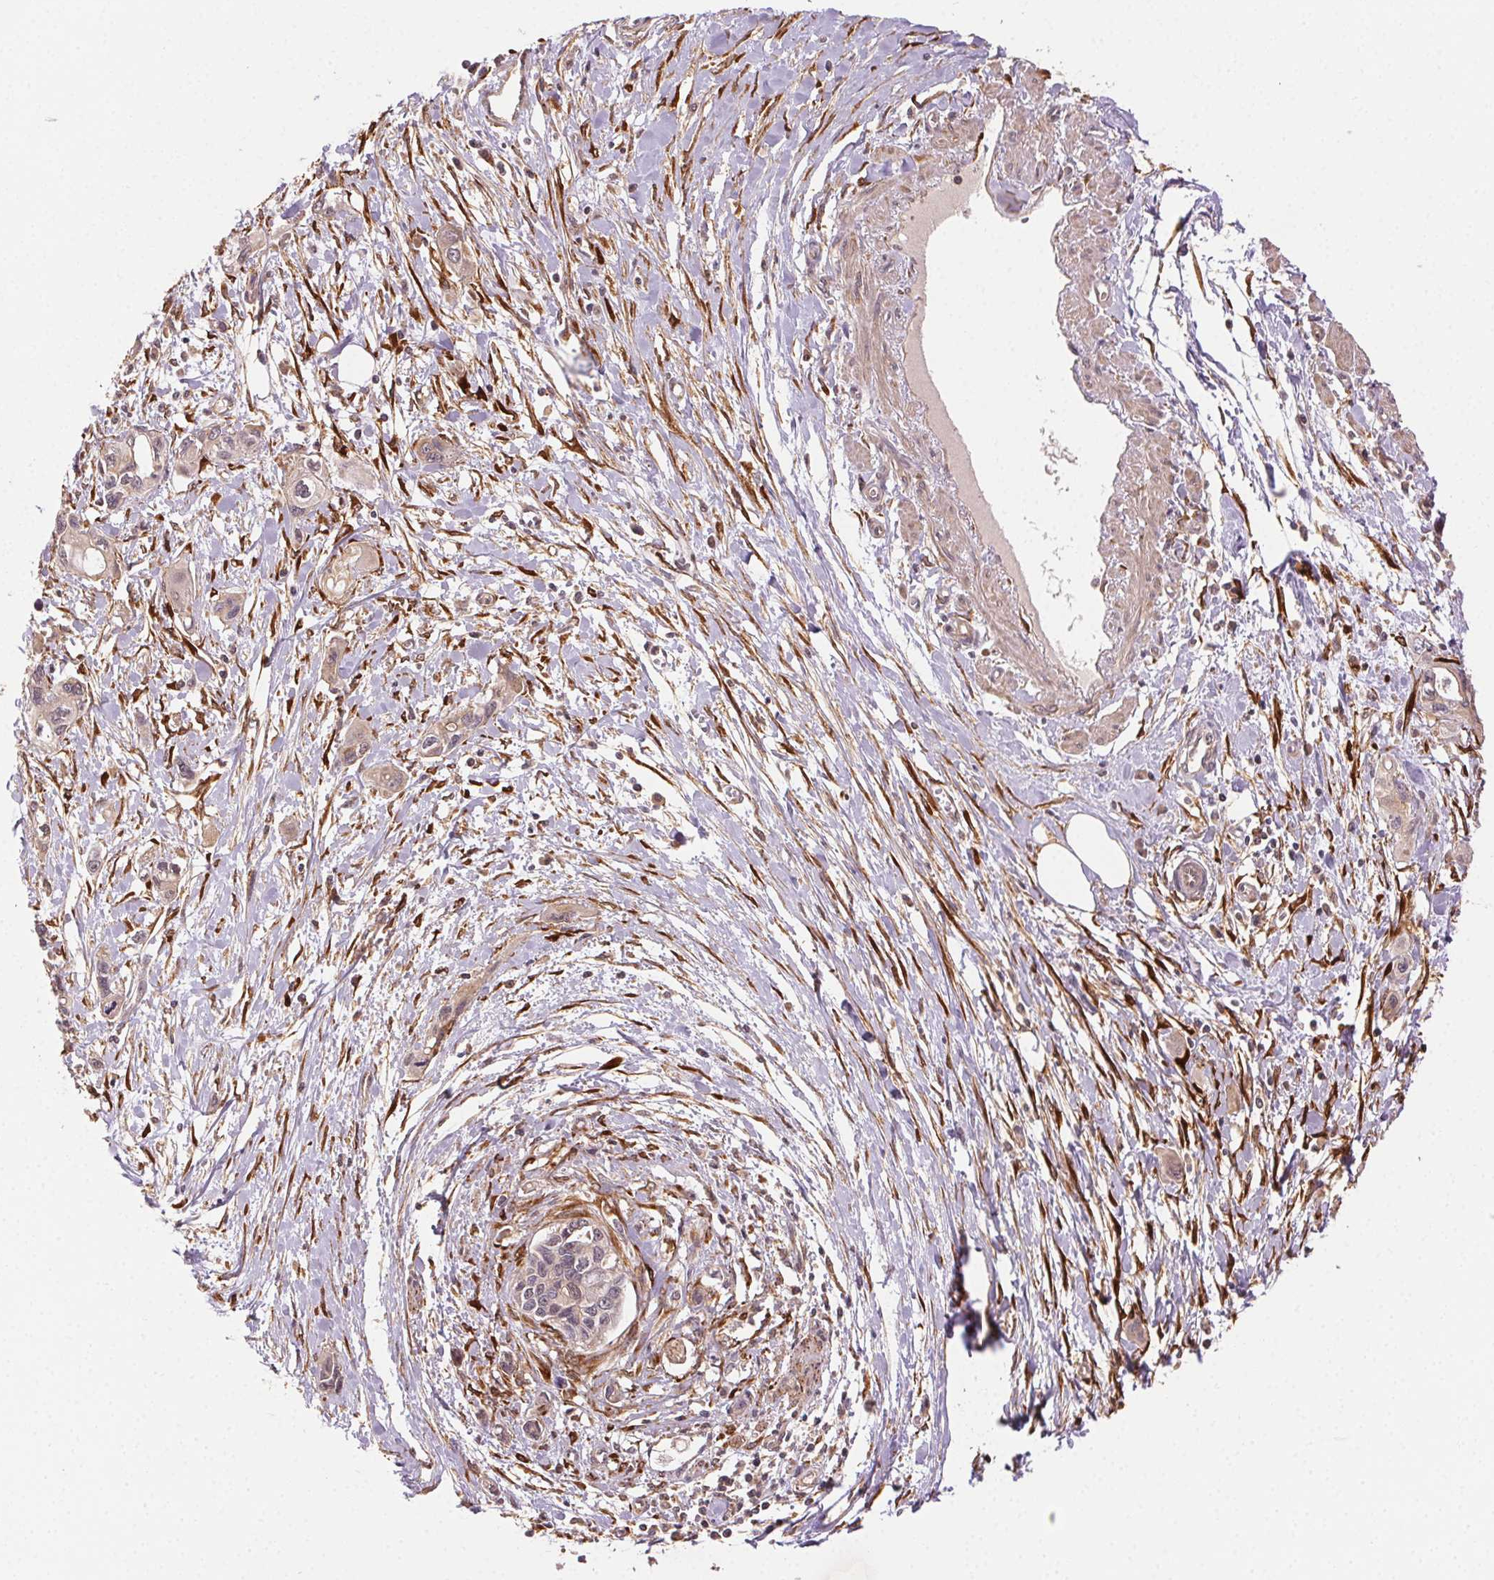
{"staining": {"intensity": "weak", "quantity": ">75%", "location": "cytoplasmic/membranous"}, "tissue": "pancreatic cancer", "cell_type": "Tumor cells", "image_type": "cancer", "snomed": [{"axis": "morphology", "description": "Adenocarcinoma, NOS"}, {"axis": "topography", "description": "Pancreas"}], "caption": "Immunohistochemical staining of pancreatic adenocarcinoma displays low levels of weak cytoplasmic/membranous protein positivity in about >75% of tumor cells.", "gene": "KLHL15", "patient": {"sex": "male", "age": 60}}